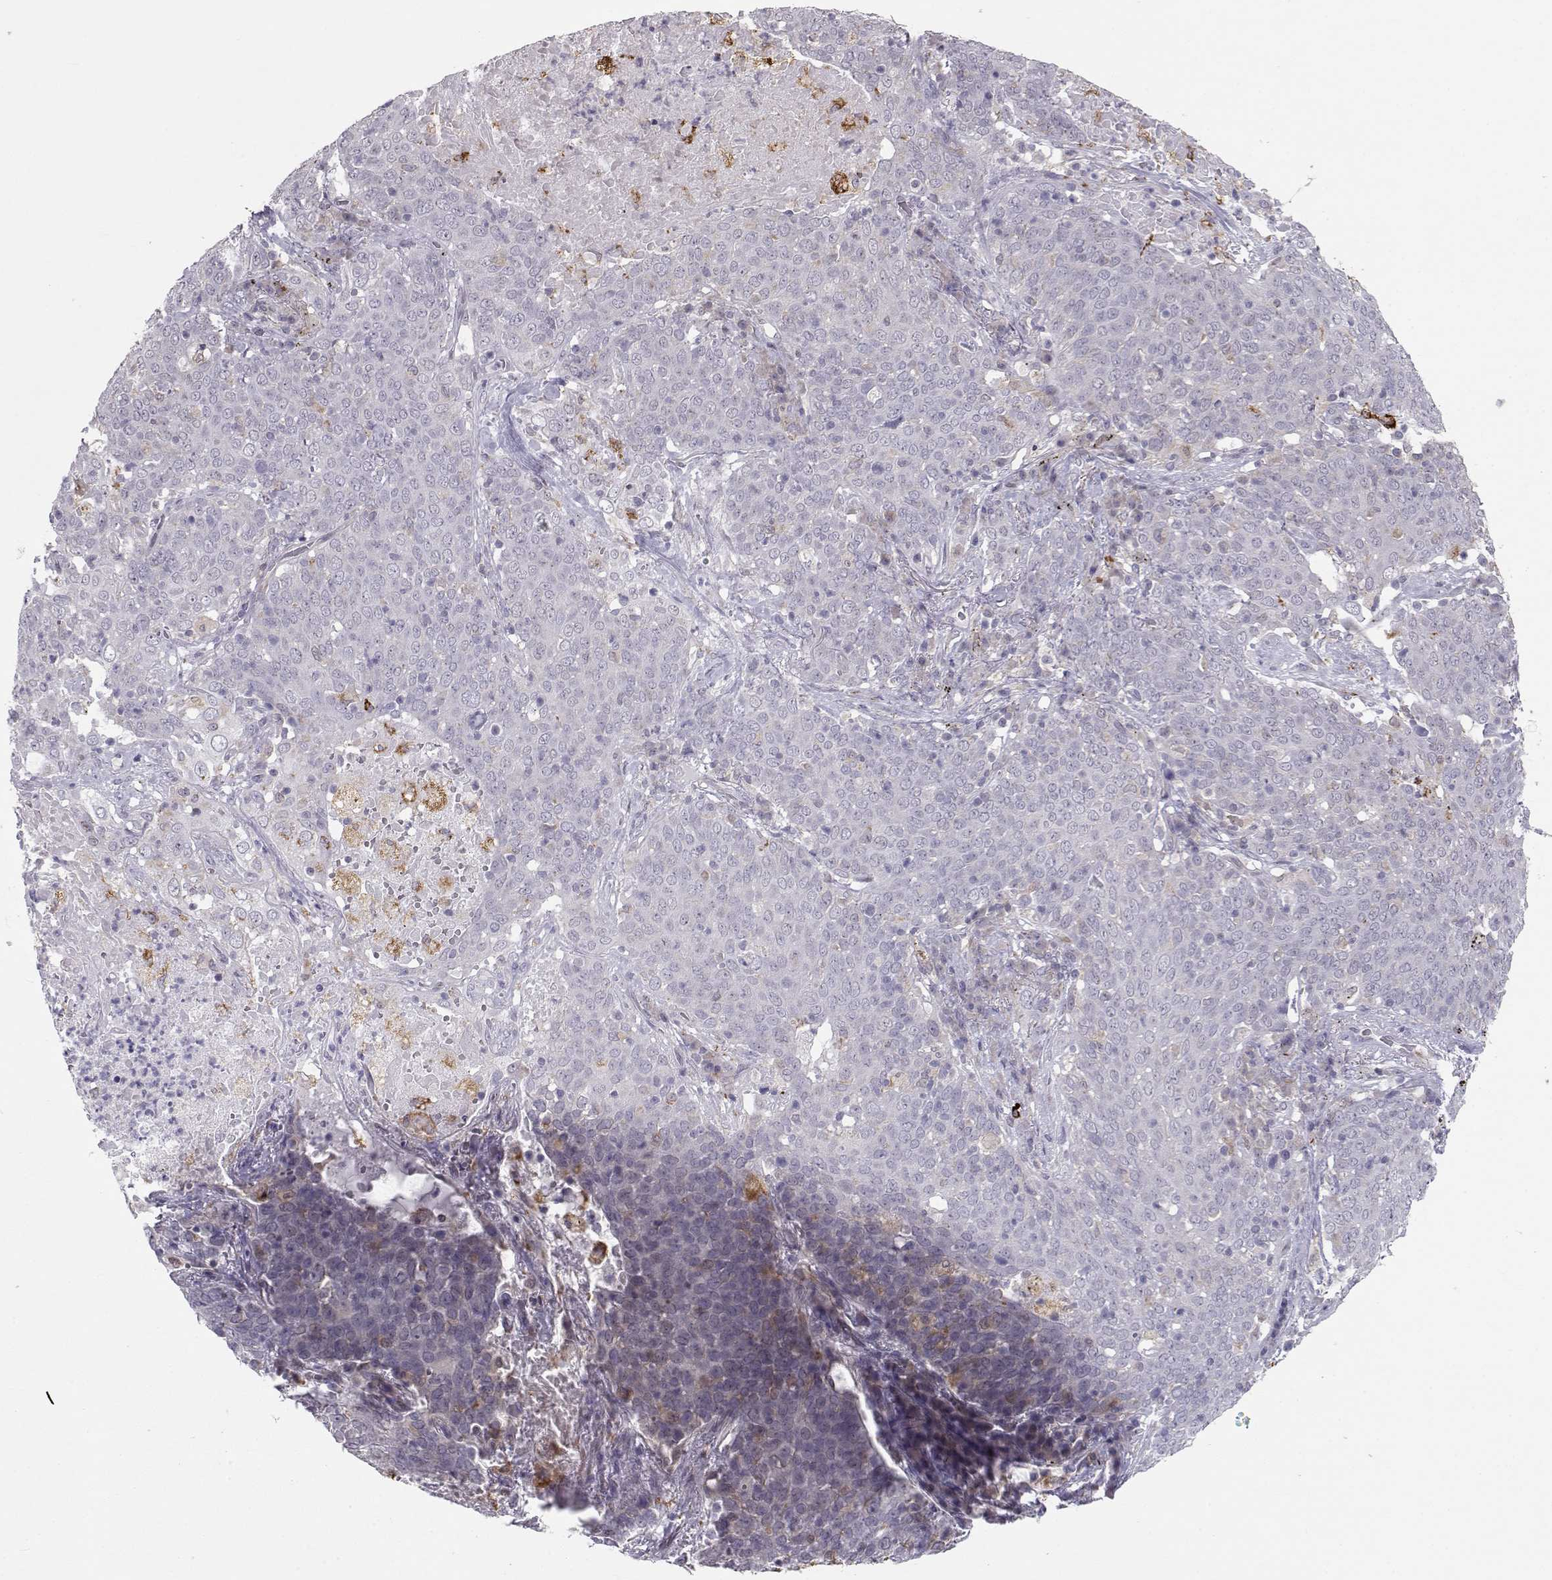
{"staining": {"intensity": "negative", "quantity": "none", "location": "none"}, "tissue": "lung cancer", "cell_type": "Tumor cells", "image_type": "cancer", "snomed": [{"axis": "morphology", "description": "Squamous cell carcinoma, NOS"}, {"axis": "topography", "description": "Lung"}], "caption": "Immunohistochemistry (IHC) photomicrograph of human squamous cell carcinoma (lung) stained for a protein (brown), which demonstrates no staining in tumor cells.", "gene": "NPVF", "patient": {"sex": "male", "age": 82}}